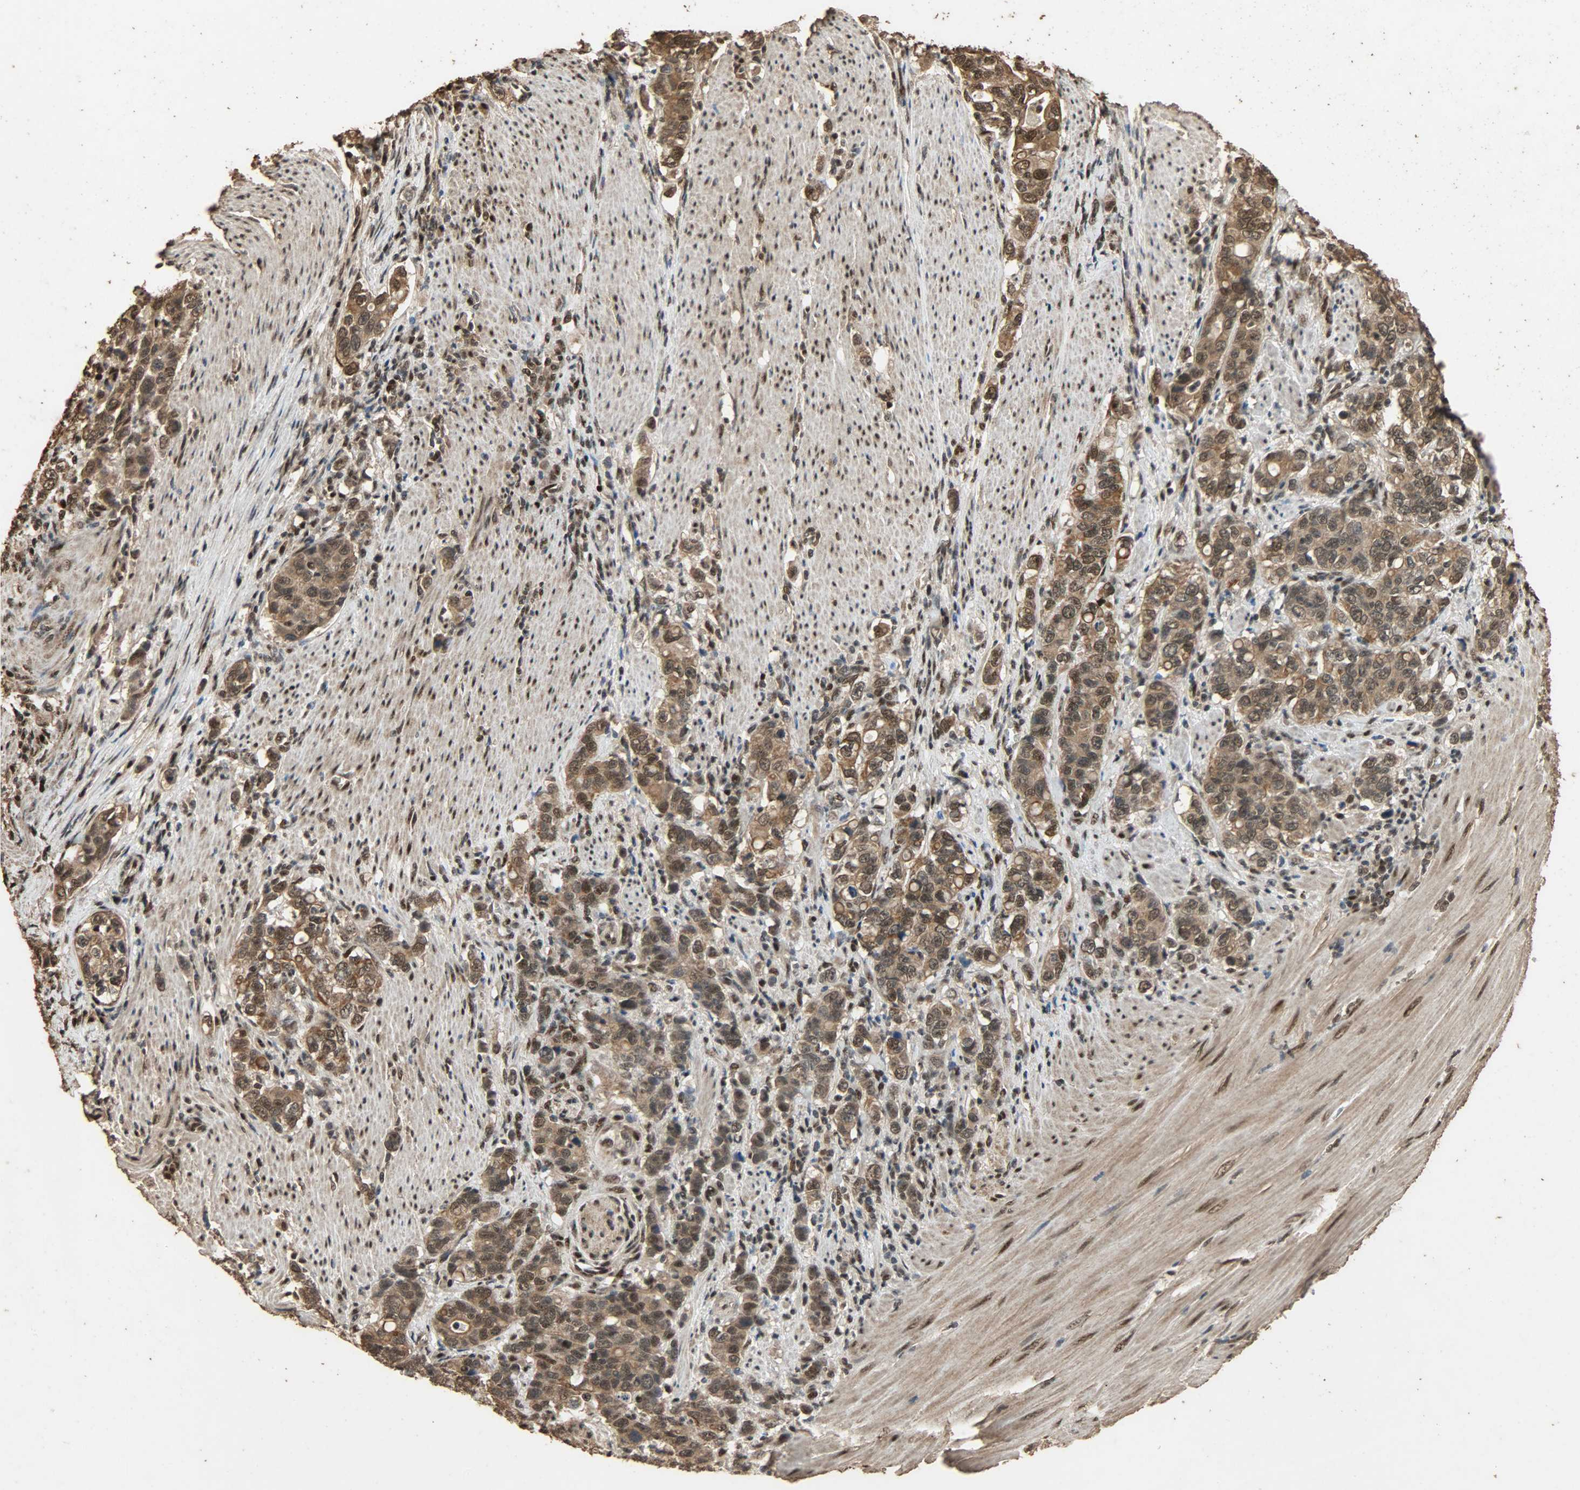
{"staining": {"intensity": "moderate", "quantity": ">75%", "location": "cytoplasmic/membranous"}, "tissue": "stomach cancer", "cell_type": "Tumor cells", "image_type": "cancer", "snomed": [{"axis": "morphology", "description": "Adenocarcinoma, NOS"}, {"axis": "topography", "description": "Stomach, lower"}], "caption": "Tumor cells exhibit moderate cytoplasmic/membranous staining in about >75% of cells in stomach cancer (adenocarcinoma).", "gene": "CCNT2", "patient": {"sex": "female", "age": 72}}